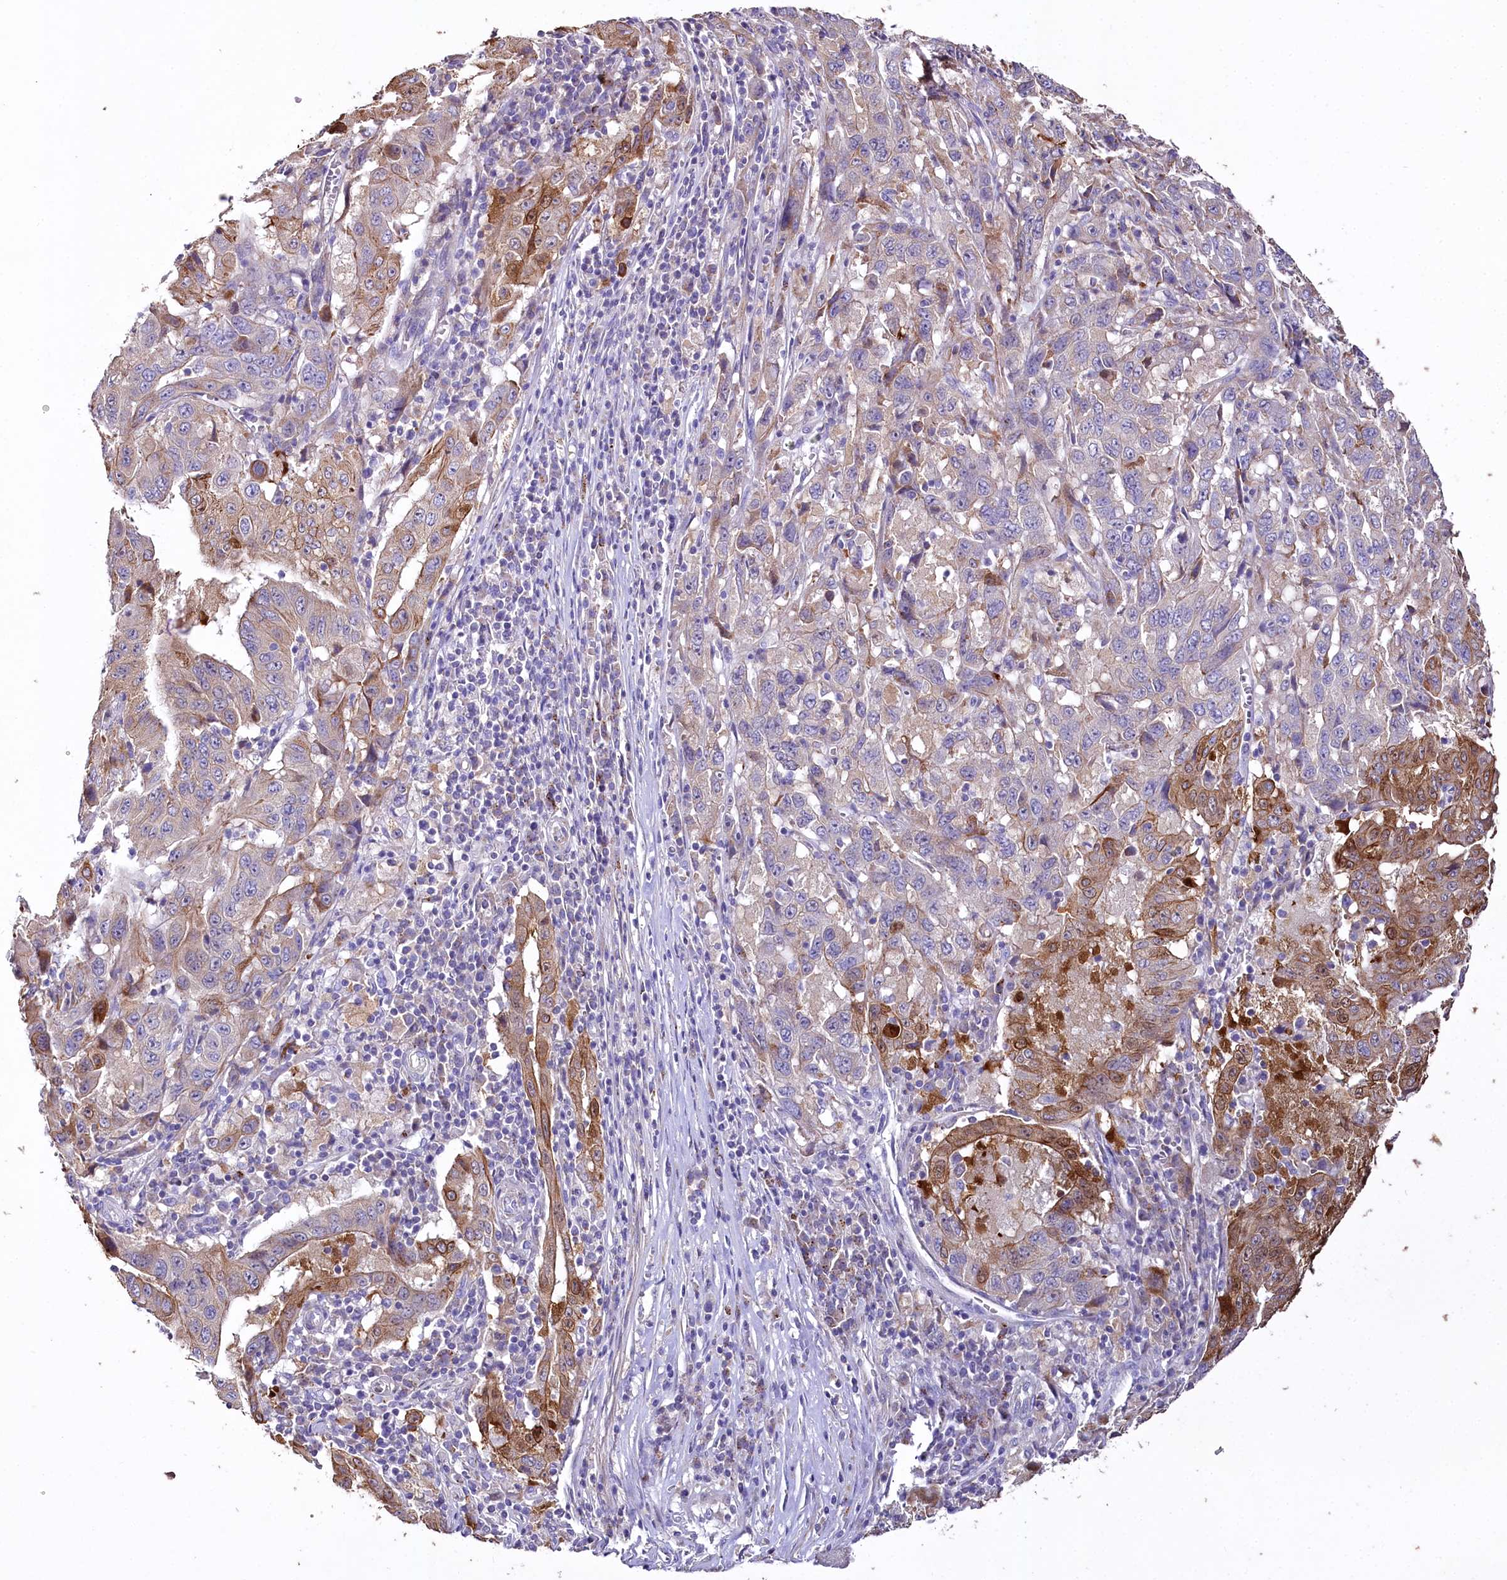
{"staining": {"intensity": "moderate", "quantity": "25%-75%", "location": "cytoplasmic/membranous"}, "tissue": "pancreatic cancer", "cell_type": "Tumor cells", "image_type": "cancer", "snomed": [{"axis": "morphology", "description": "Adenocarcinoma, NOS"}, {"axis": "topography", "description": "Pancreas"}], "caption": "Tumor cells show medium levels of moderate cytoplasmic/membranous positivity in about 25%-75% of cells in human pancreatic cancer (adenocarcinoma).", "gene": "PTER", "patient": {"sex": "male", "age": 63}}